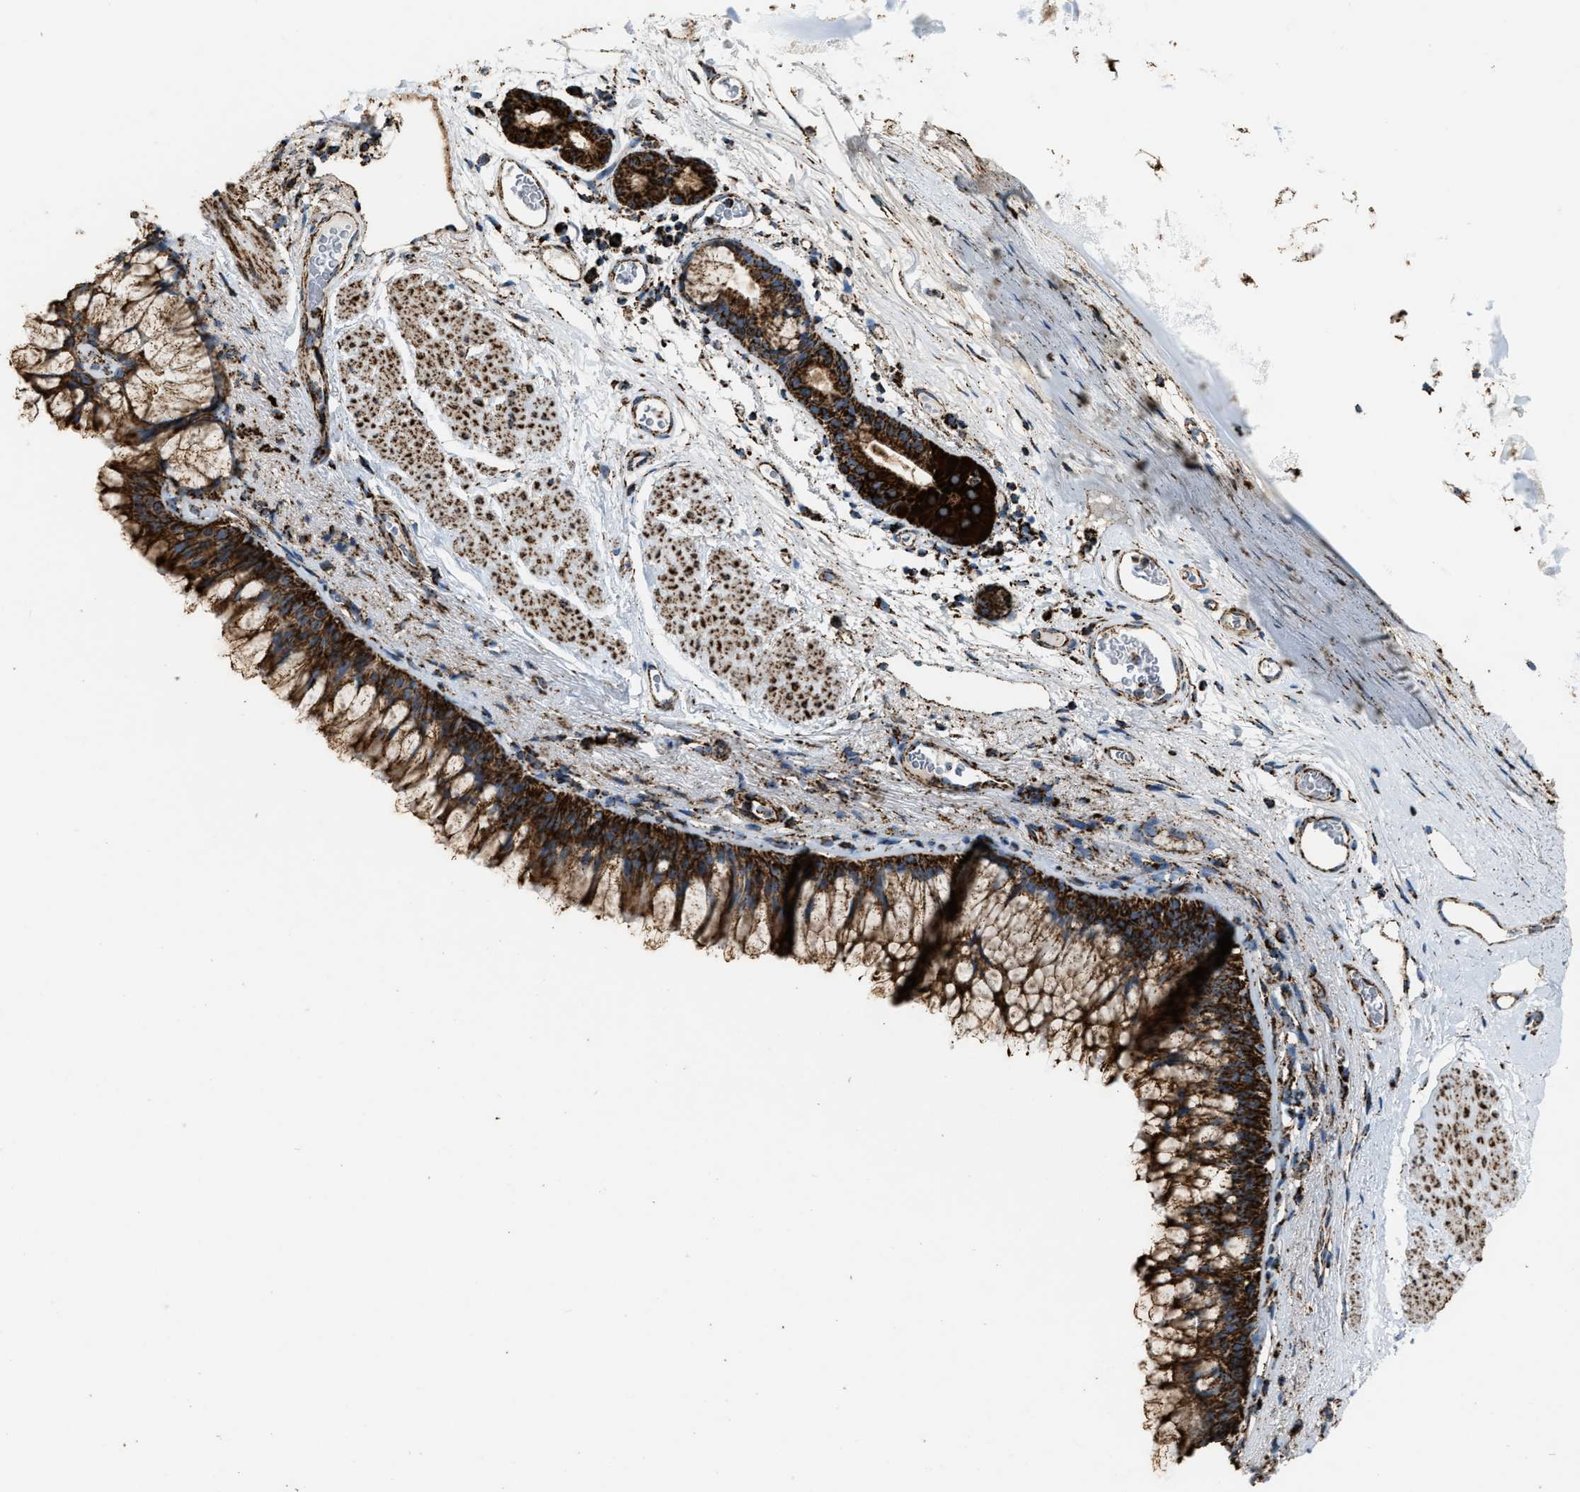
{"staining": {"intensity": "strong", "quantity": ">75%", "location": "cytoplasmic/membranous"}, "tissue": "bronchus", "cell_type": "Respiratory epithelial cells", "image_type": "normal", "snomed": [{"axis": "morphology", "description": "Normal tissue, NOS"}, {"axis": "topography", "description": "Cartilage tissue"}, {"axis": "topography", "description": "Bronchus"}], "caption": "Brown immunohistochemical staining in benign bronchus shows strong cytoplasmic/membranous positivity in approximately >75% of respiratory epithelial cells. The staining was performed using DAB to visualize the protein expression in brown, while the nuclei were stained in blue with hematoxylin (Magnification: 20x).", "gene": "MDH2", "patient": {"sex": "female", "age": 53}}